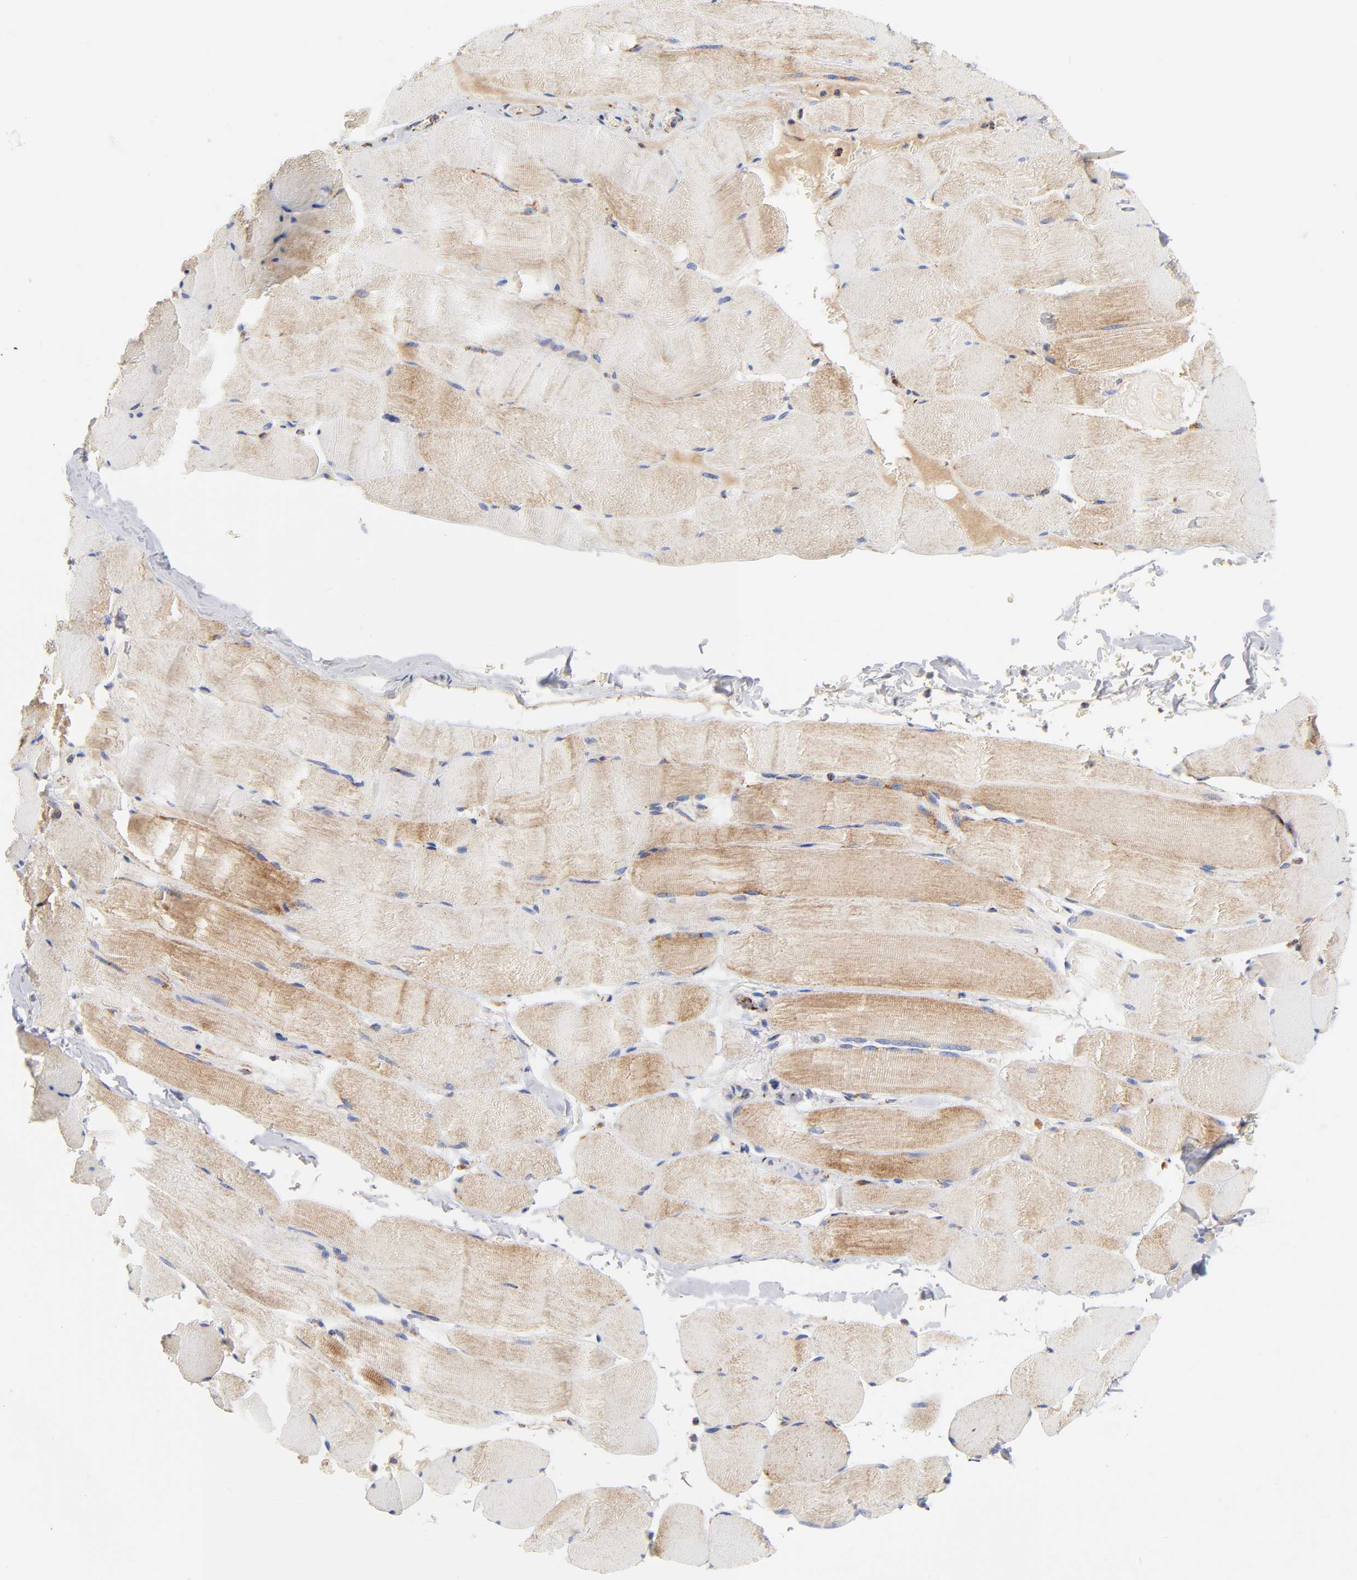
{"staining": {"intensity": "moderate", "quantity": ">75%", "location": "cytoplasmic/membranous"}, "tissue": "skeletal muscle", "cell_type": "Myocytes", "image_type": "normal", "snomed": [{"axis": "morphology", "description": "Normal tissue, NOS"}, {"axis": "topography", "description": "Skeletal muscle"}], "caption": "Myocytes demonstrate moderate cytoplasmic/membranous expression in approximately >75% of cells in unremarkable skeletal muscle.", "gene": "DIABLO", "patient": {"sex": "male", "age": 62}}